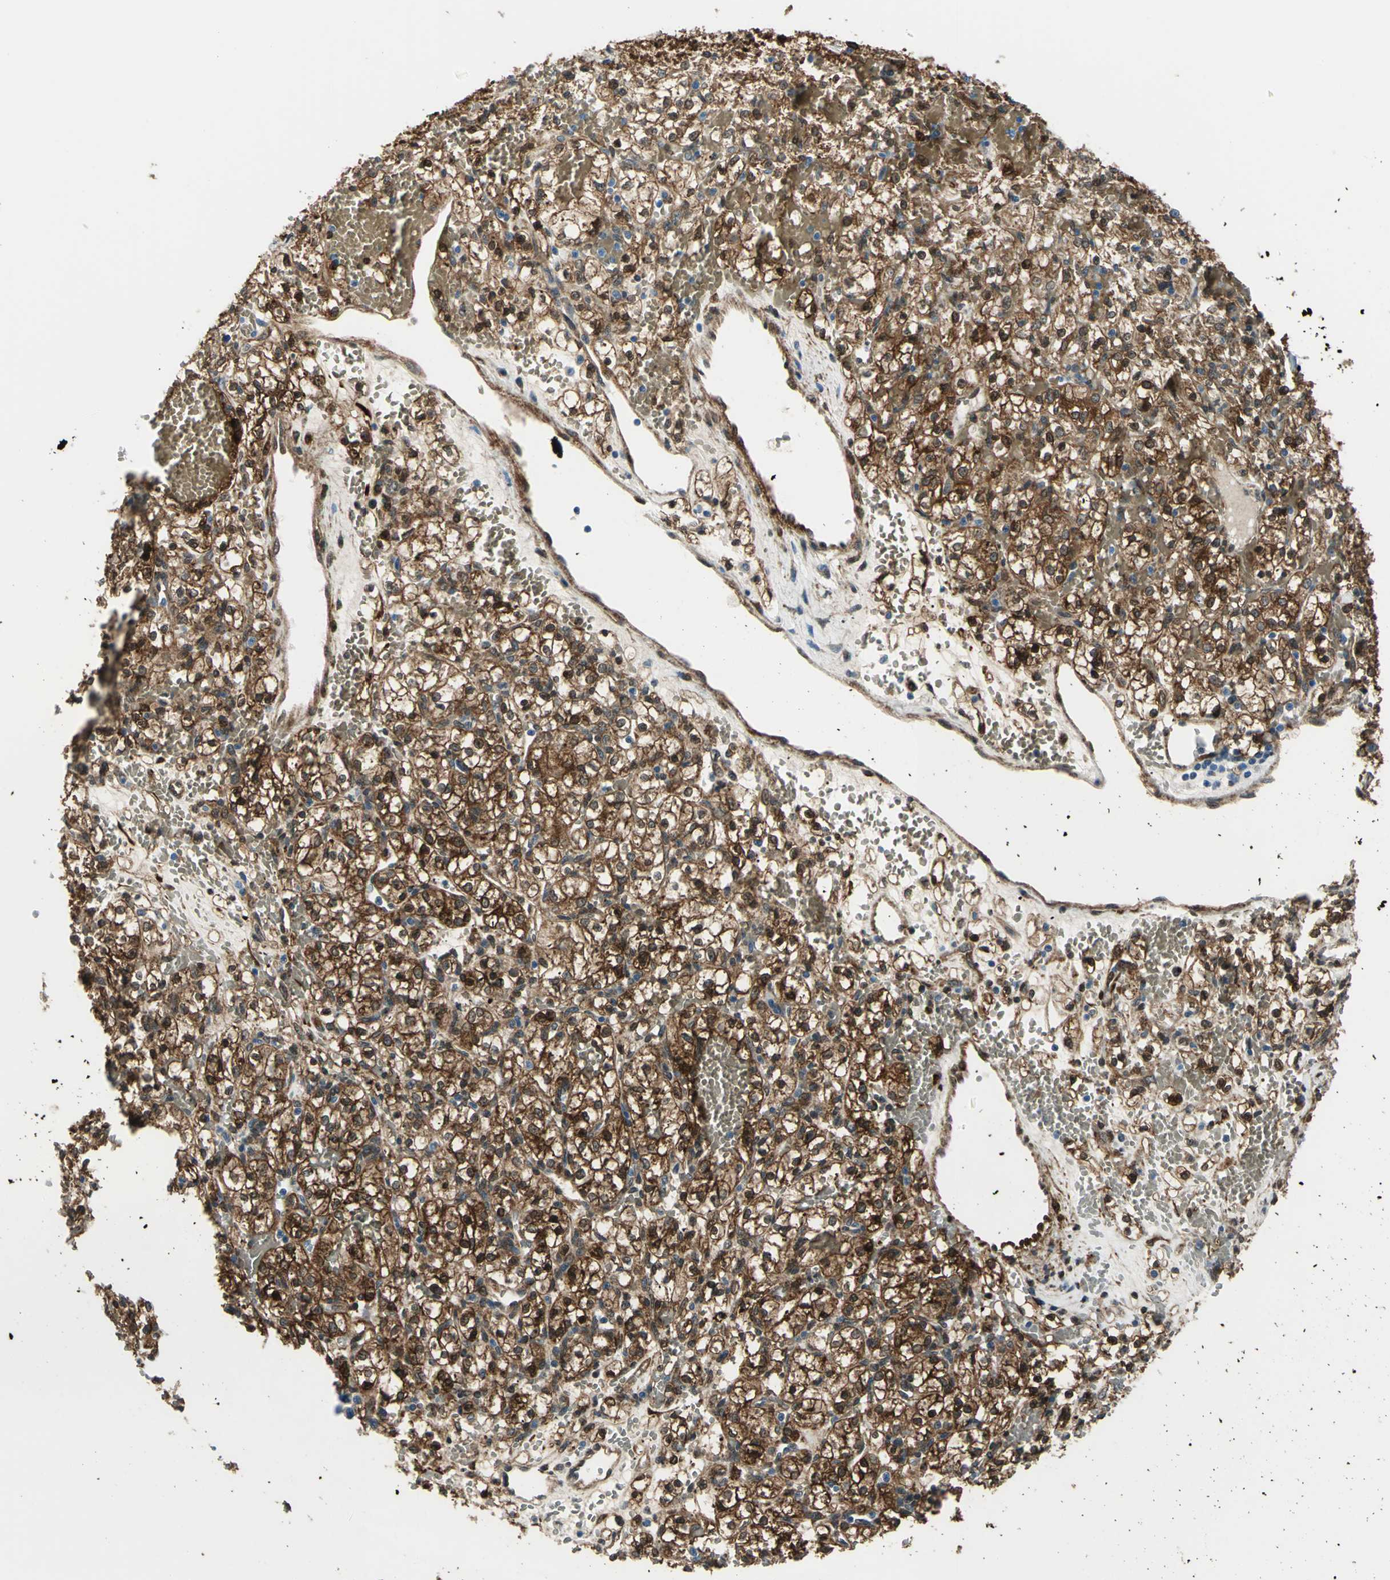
{"staining": {"intensity": "strong", "quantity": ">75%", "location": "cytoplasmic/membranous"}, "tissue": "renal cancer", "cell_type": "Tumor cells", "image_type": "cancer", "snomed": [{"axis": "morphology", "description": "Adenocarcinoma, NOS"}, {"axis": "topography", "description": "Kidney"}], "caption": "Immunohistochemical staining of adenocarcinoma (renal) shows high levels of strong cytoplasmic/membranous expression in about >75% of tumor cells. The protein is stained brown, and the nuclei are stained in blue (DAB IHC with brightfield microscopy, high magnification).", "gene": "HSPB1", "patient": {"sex": "female", "age": 60}}